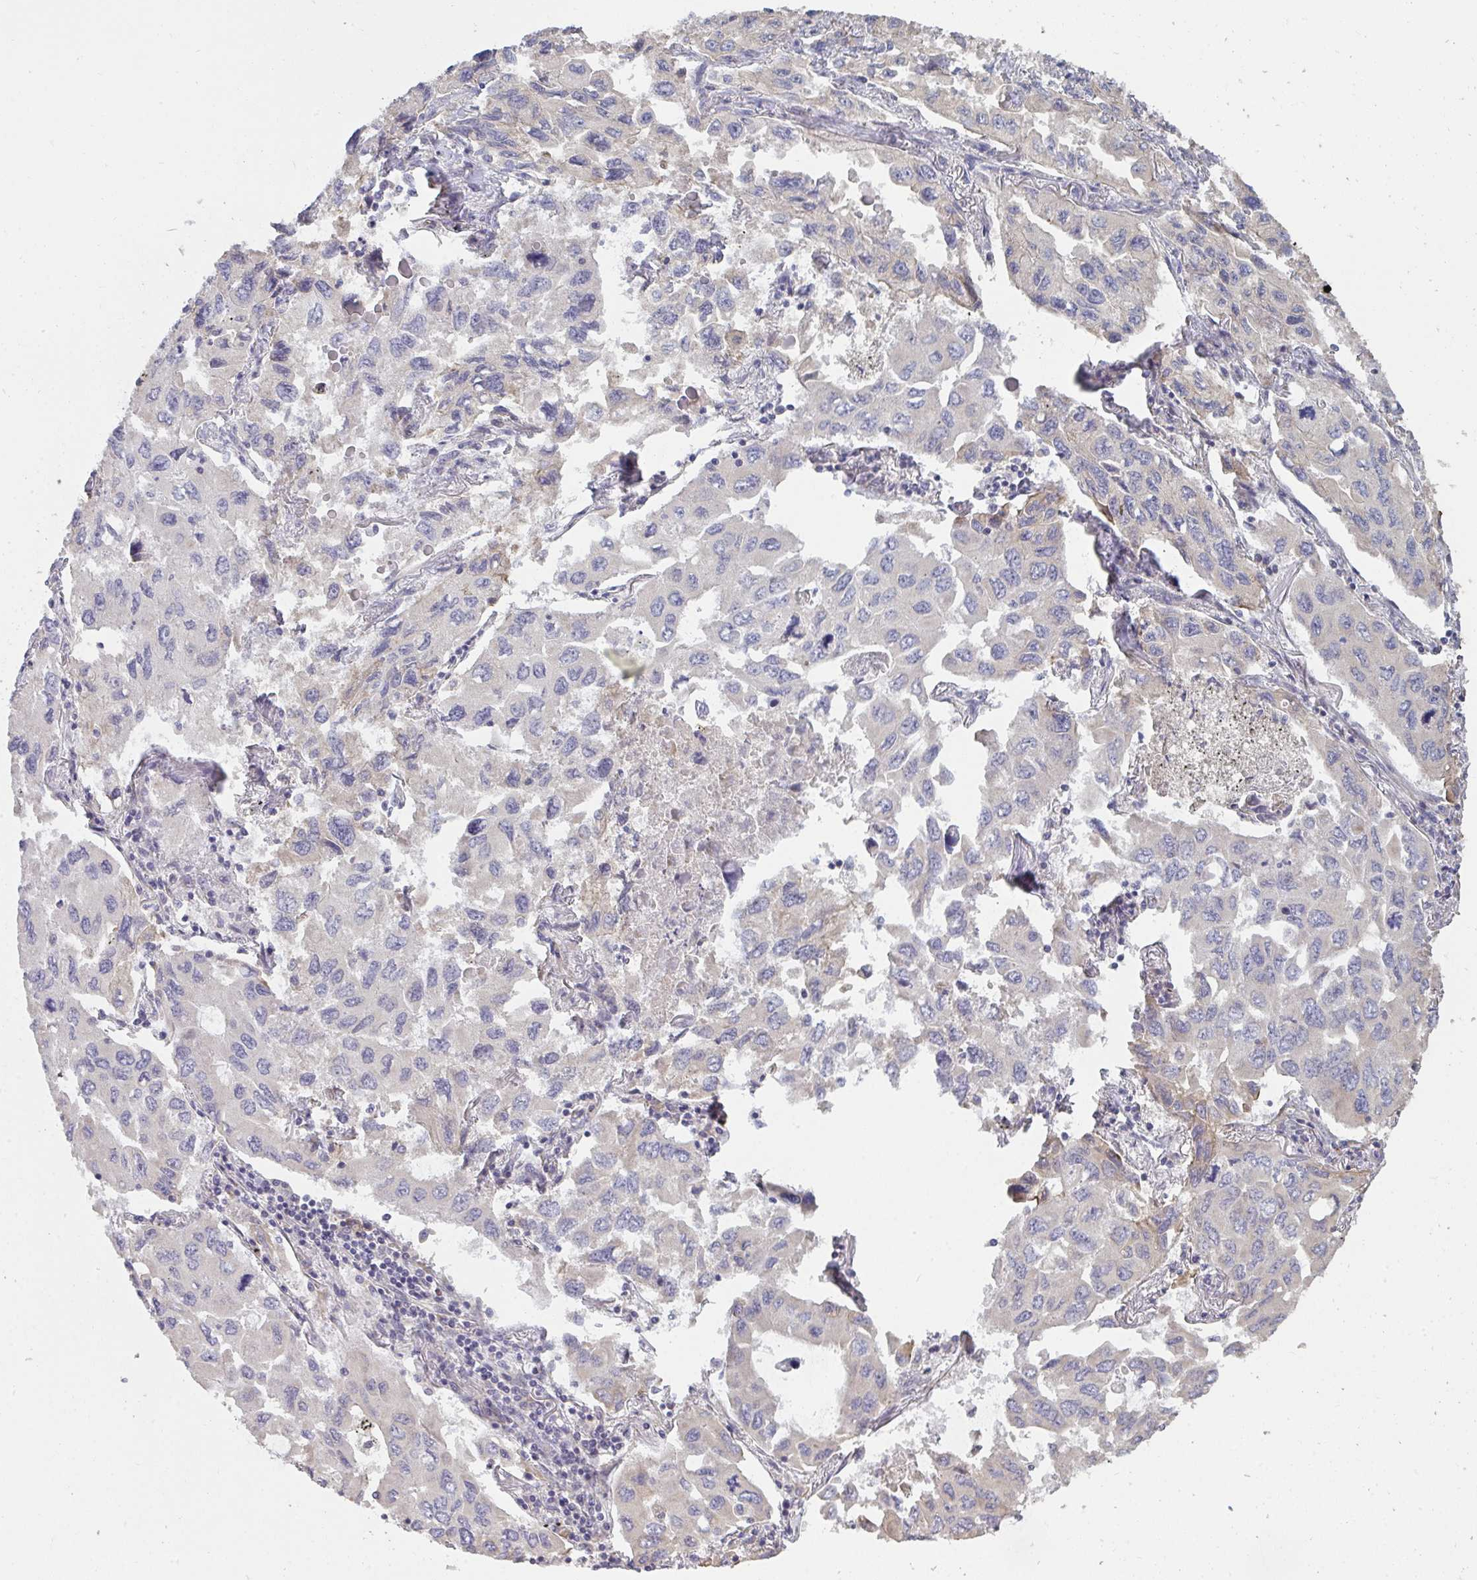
{"staining": {"intensity": "negative", "quantity": "none", "location": "none"}, "tissue": "lung cancer", "cell_type": "Tumor cells", "image_type": "cancer", "snomed": [{"axis": "morphology", "description": "Adenocarcinoma, NOS"}, {"axis": "topography", "description": "Lung"}], "caption": "This is an immunohistochemistry (IHC) photomicrograph of adenocarcinoma (lung). There is no expression in tumor cells.", "gene": "ZFYVE28", "patient": {"sex": "male", "age": 64}}